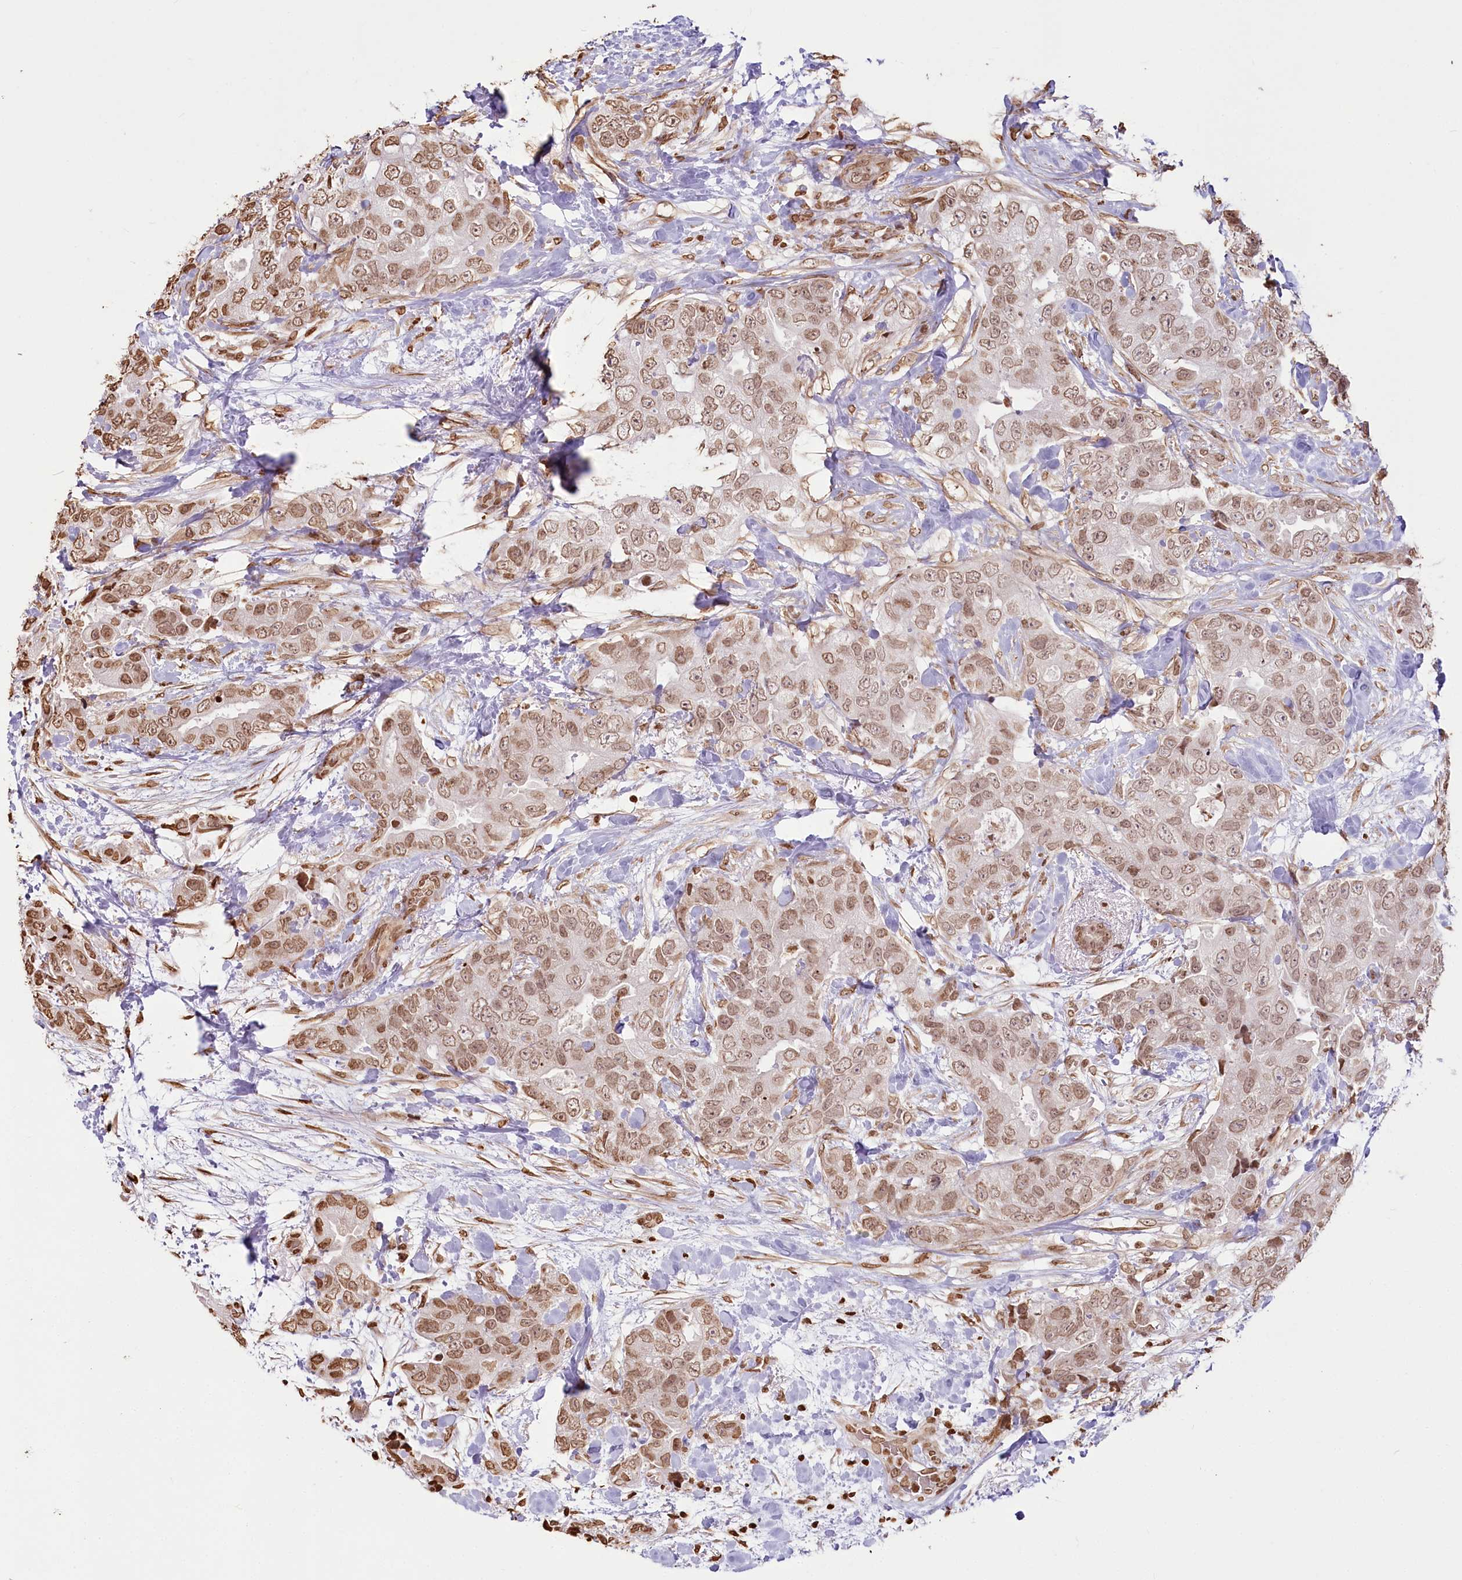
{"staining": {"intensity": "moderate", "quantity": ">75%", "location": "nuclear"}, "tissue": "breast cancer", "cell_type": "Tumor cells", "image_type": "cancer", "snomed": [{"axis": "morphology", "description": "Duct carcinoma"}, {"axis": "topography", "description": "Breast"}], "caption": "A histopathology image showing moderate nuclear staining in about >75% of tumor cells in breast cancer (infiltrating ductal carcinoma), as visualized by brown immunohistochemical staining.", "gene": "FAM13A", "patient": {"sex": "female", "age": 62}}